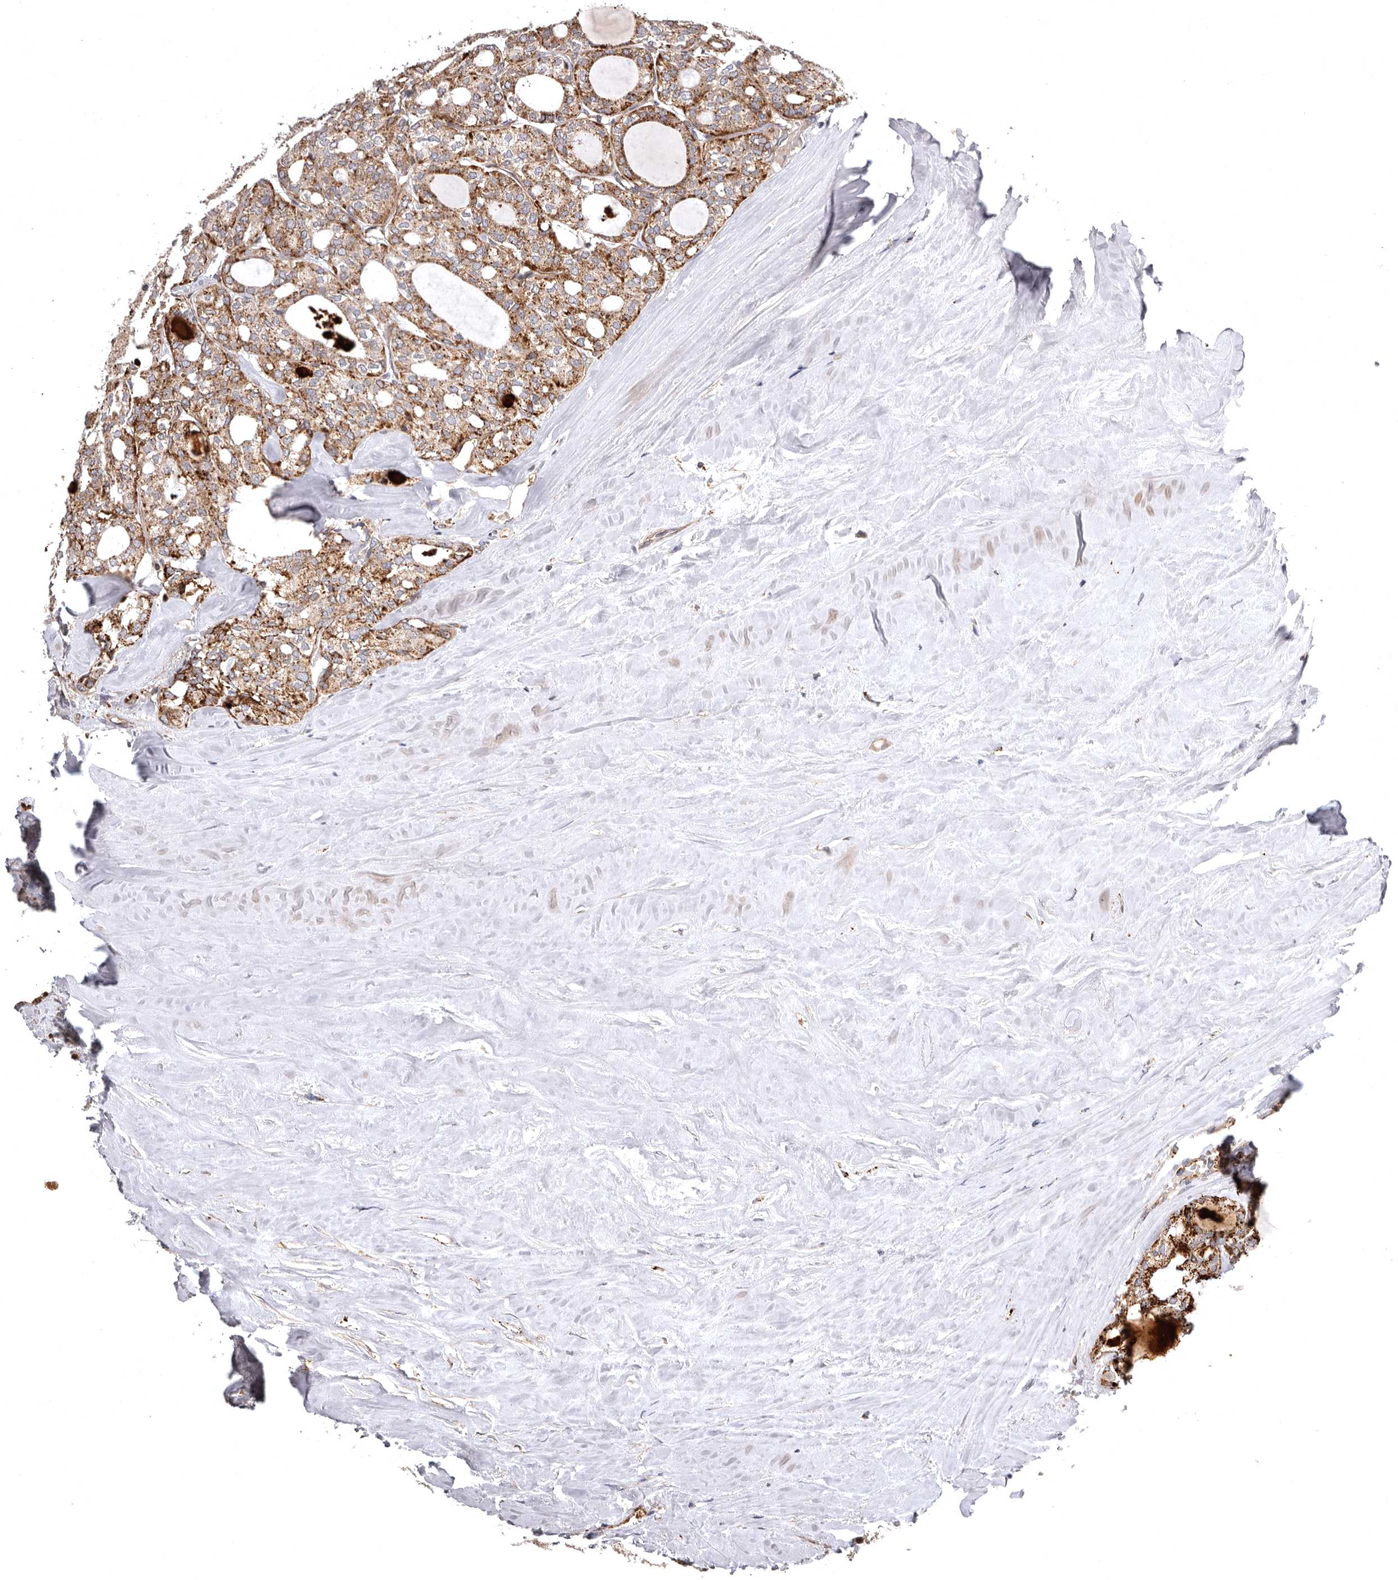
{"staining": {"intensity": "moderate", "quantity": "25%-75%", "location": "cytoplasmic/membranous"}, "tissue": "thyroid cancer", "cell_type": "Tumor cells", "image_type": "cancer", "snomed": [{"axis": "morphology", "description": "Follicular adenoma carcinoma, NOS"}, {"axis": "topography", "description": "Thyroid gland"}], "caption": "Thyroid cancer (follicular adenoma carcinoma) stained with immunohistochemistry (IHC) reveals moderate cytoplasmic/membranous expression in about 25%-75% of tumor cells. (Stains: DAB in brown, nuclei in blue, Microscopy: brightfield microscopy at high magnification).", "gene": "ADCY2", "patient": {"sex": "male", "age": 75}}